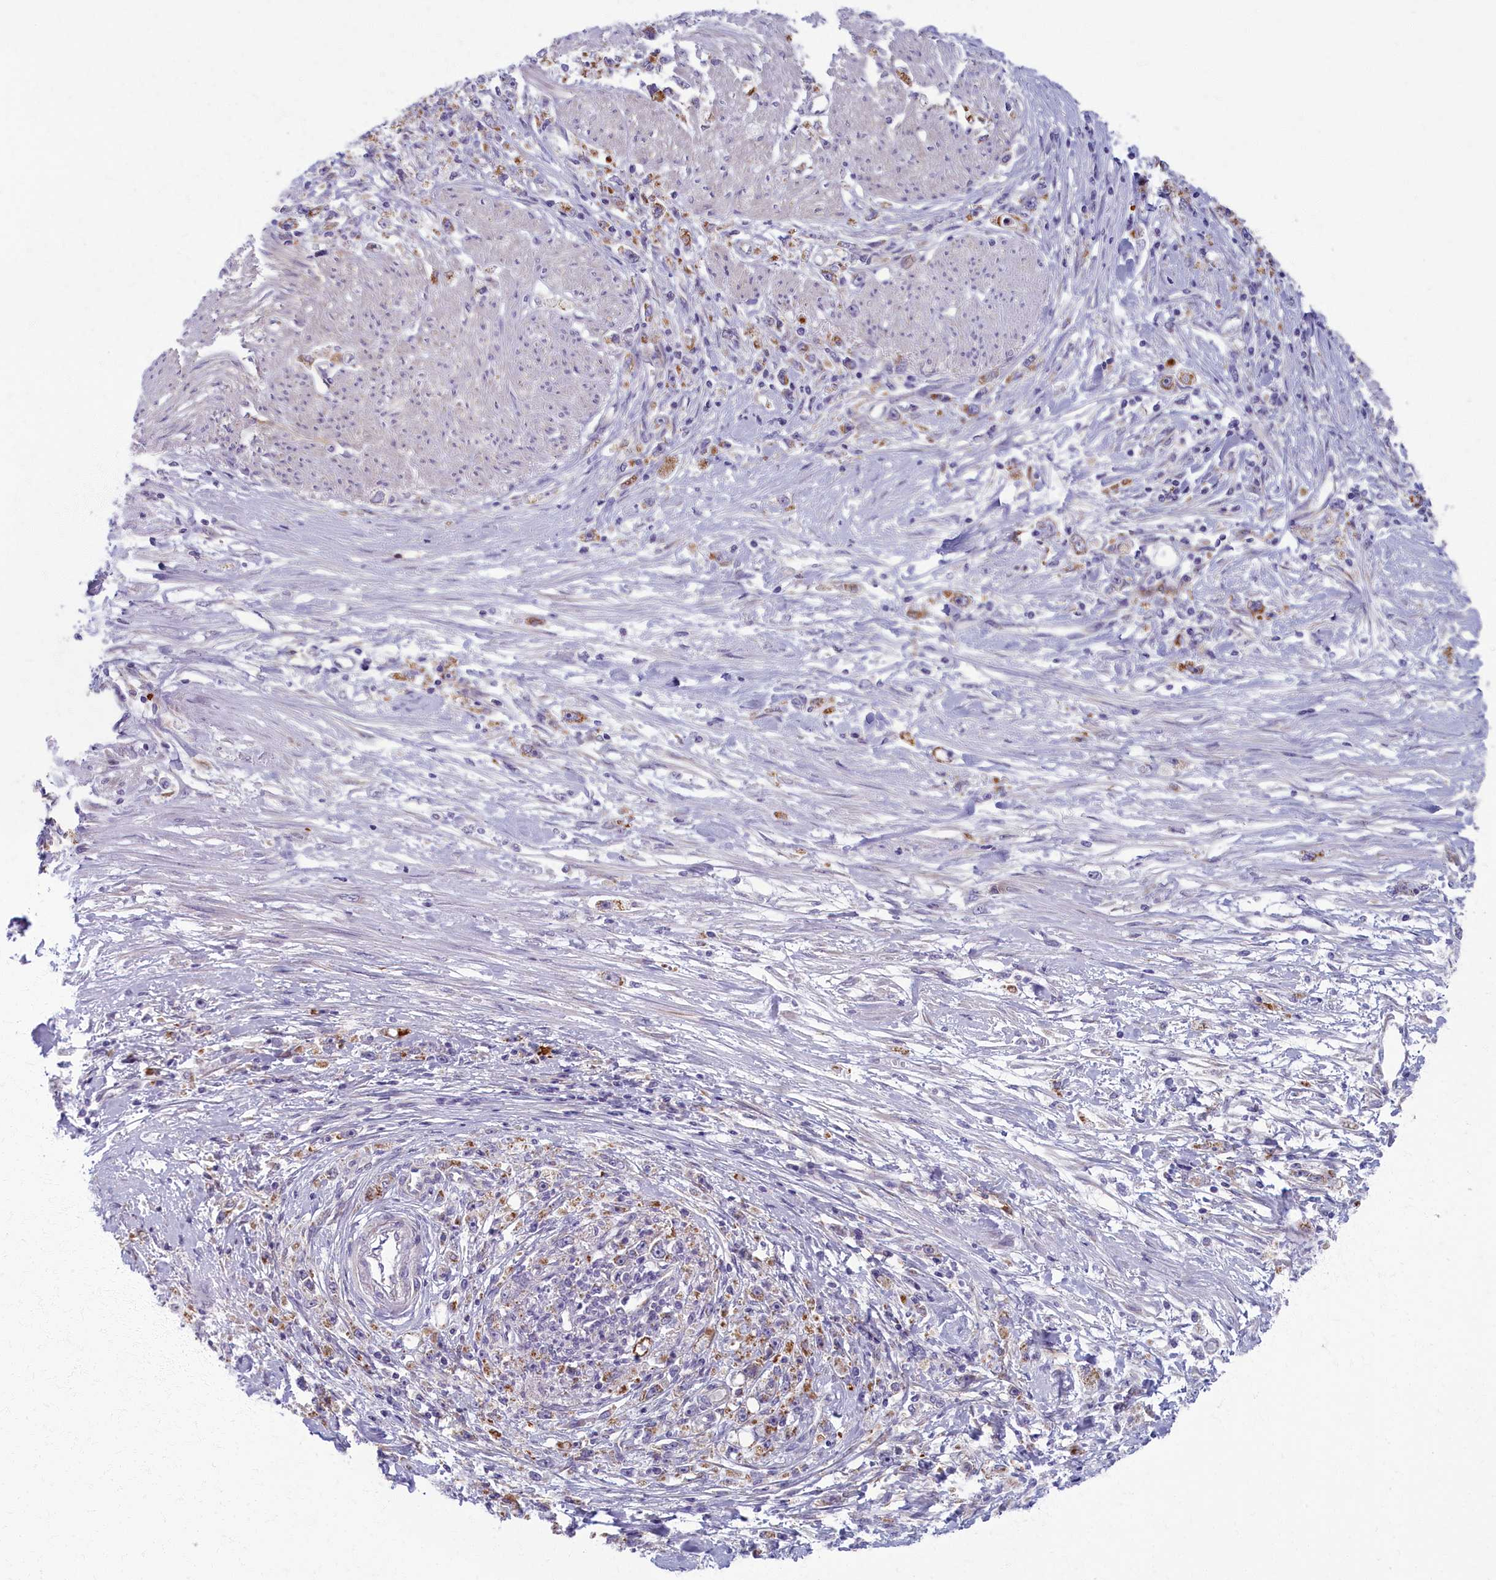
{"staining": {"intensity": "moderate", "quantity": "25%-75%", "location": "cytoplasmic/membranous"}, "tissue": "stomach cancer", "cell_type": "Tumor cells", "image_type": "cancer", "snomed": [{"axis": "morphology", "description": "Adenocarcinoma, NOS"}, {"axis": "topography", "description": "Stomach"}], "caption": "A photomicrograph of human adenocarcinoma (stomach) stained for a protein reveals moderate cytoplasmic/membranous brown staining in tumor cells.", "gene": "MRPS25", "patient": {"sex": "female", "age": 59}}